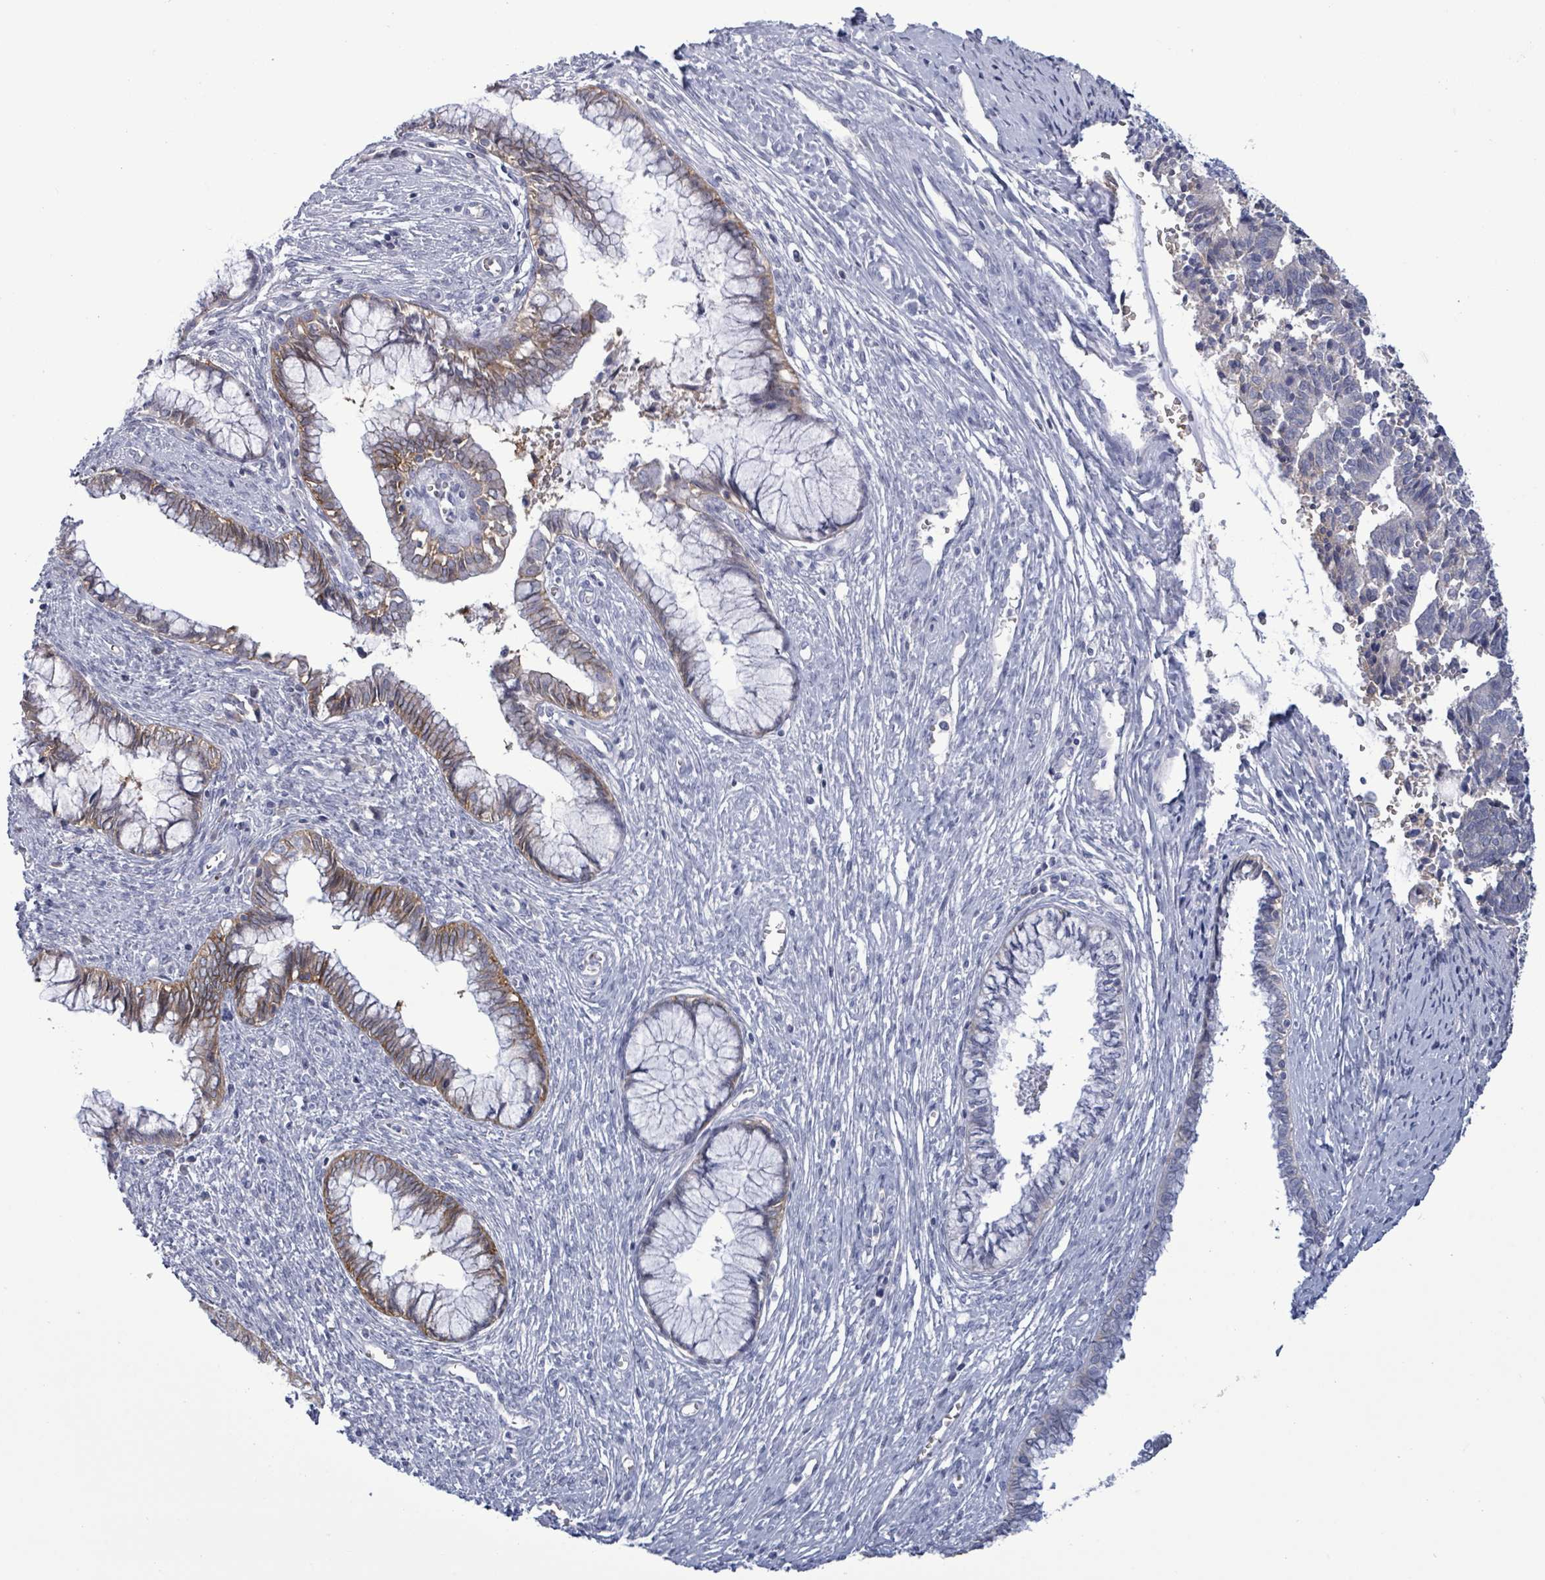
{"staining": {"intensity": "negative", "quantity": "none", "location": "none"}, "tissue": "cervical cancer", "cell_type": "Tumor cells", "image_type": "cancer", "snomed": [{"axis": "morphology", "description": "Adenocarcinoma, NOS"}, {"axis": "topography", "description": "Cervix"}], "caption": "Immunohistochemical staining of cervical cancer (adenocarcinoma) demonstrates no significant positivity in tumor cells.", "gene": "BSG", "patient": {"sex": "female", "age": 44}}